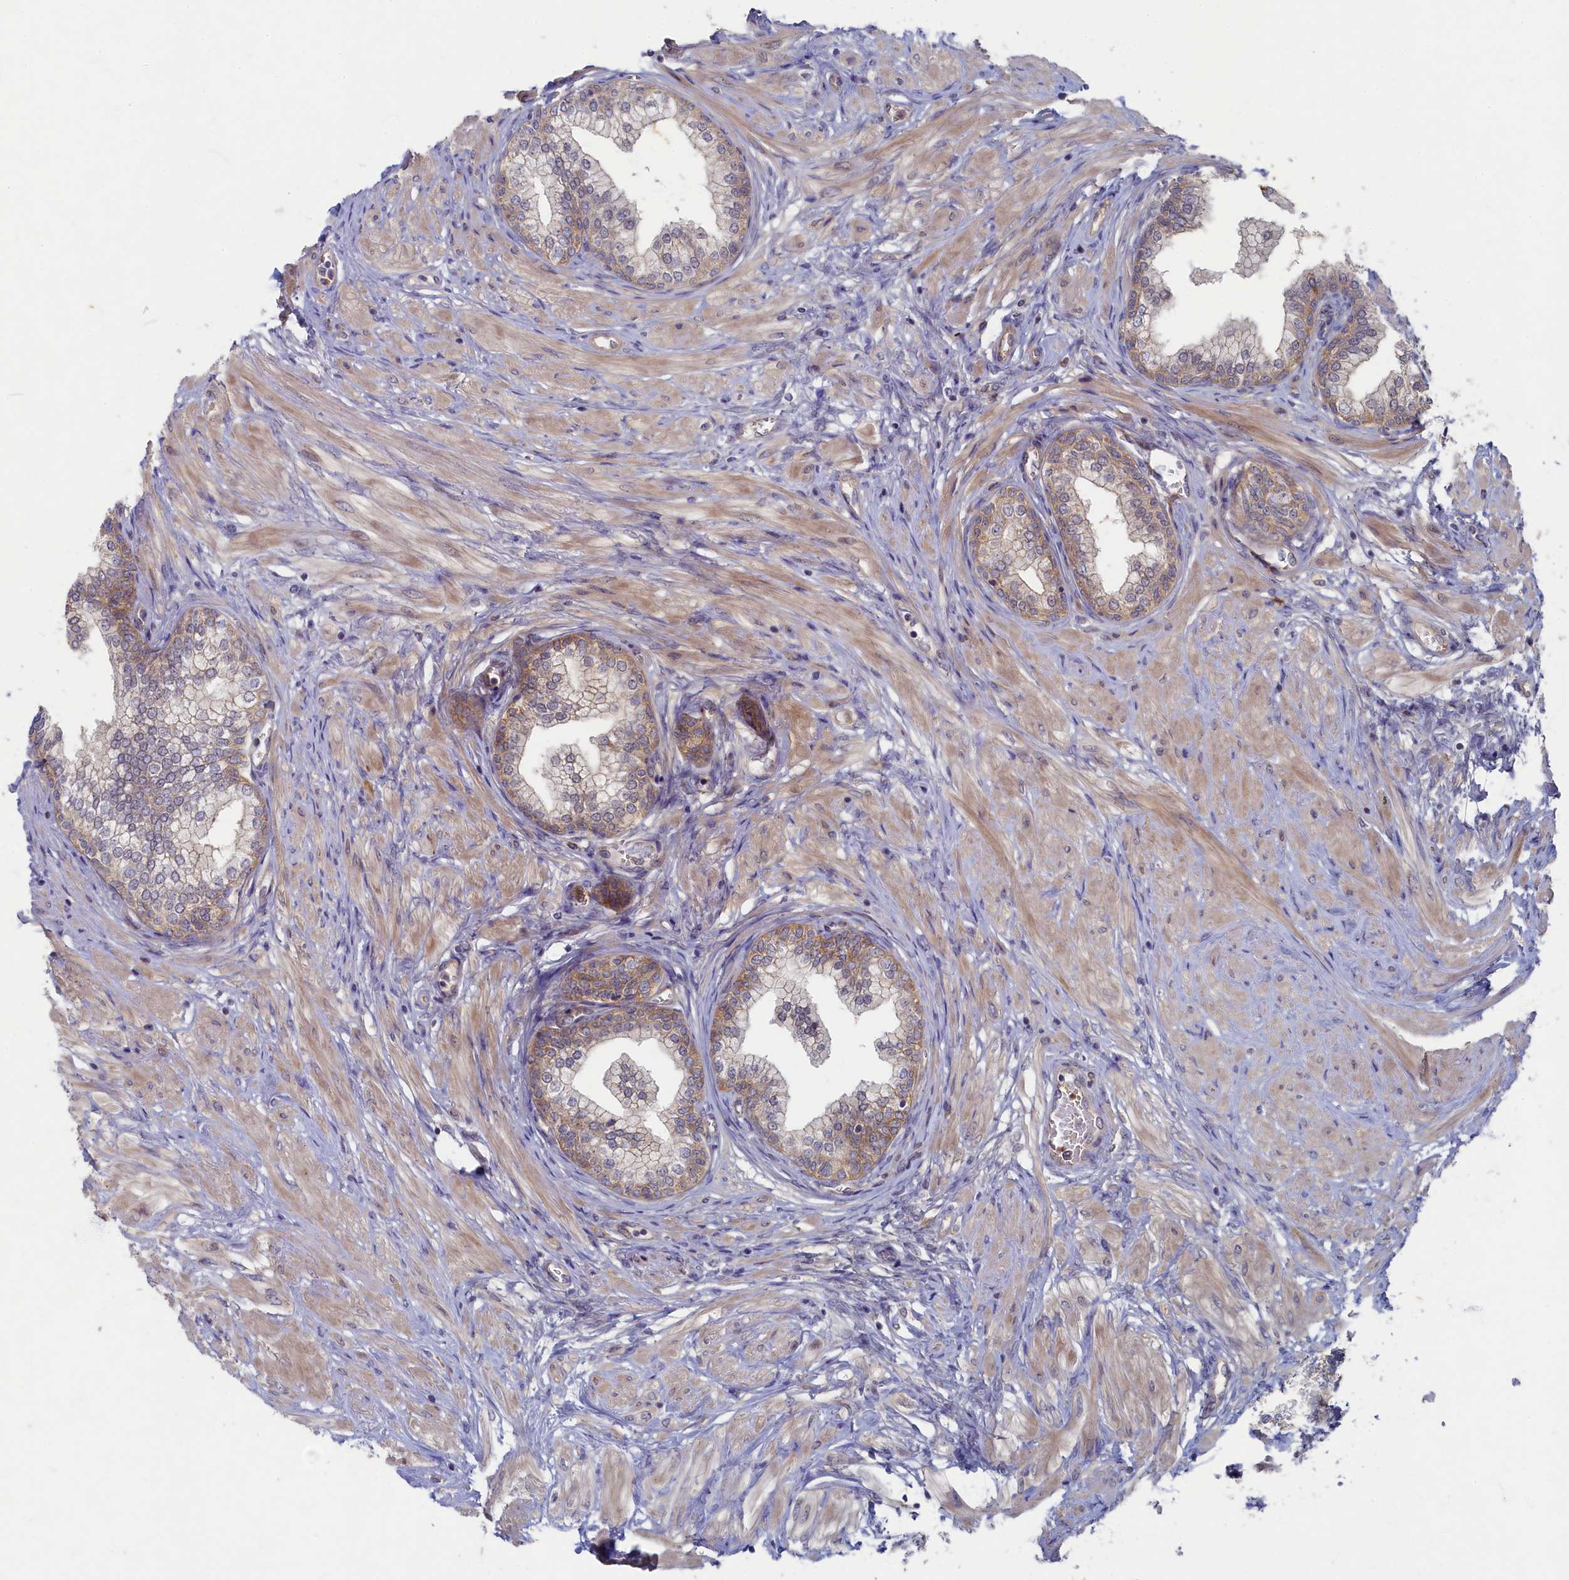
{"staining": {"intensity": "moderate", "quantity": "25%-75%", "location": "cytoplasmic/membranous"}, "tissue": "prostate", "cell_type": "Glandular cells", "image_type": "normal", "snomed": [{"axis": "morphology", "description": "Normal tissue, NOS"}, {"axis": "morphology", "description": "Urothelial carcinoma, Low grade"}, {"axis": "topography", "description": "Urinary bladder"}, {"axis": "topography", "description": "Prostate"}], "caption": "Normal prostate was stained to show a protein in brown. There is medium levels of moderate cytoplasmic/membranous expression in about 25%-75% of glandular cells.", "gene": "WDR59", "patient": {"sex": "male", "age": 60}}